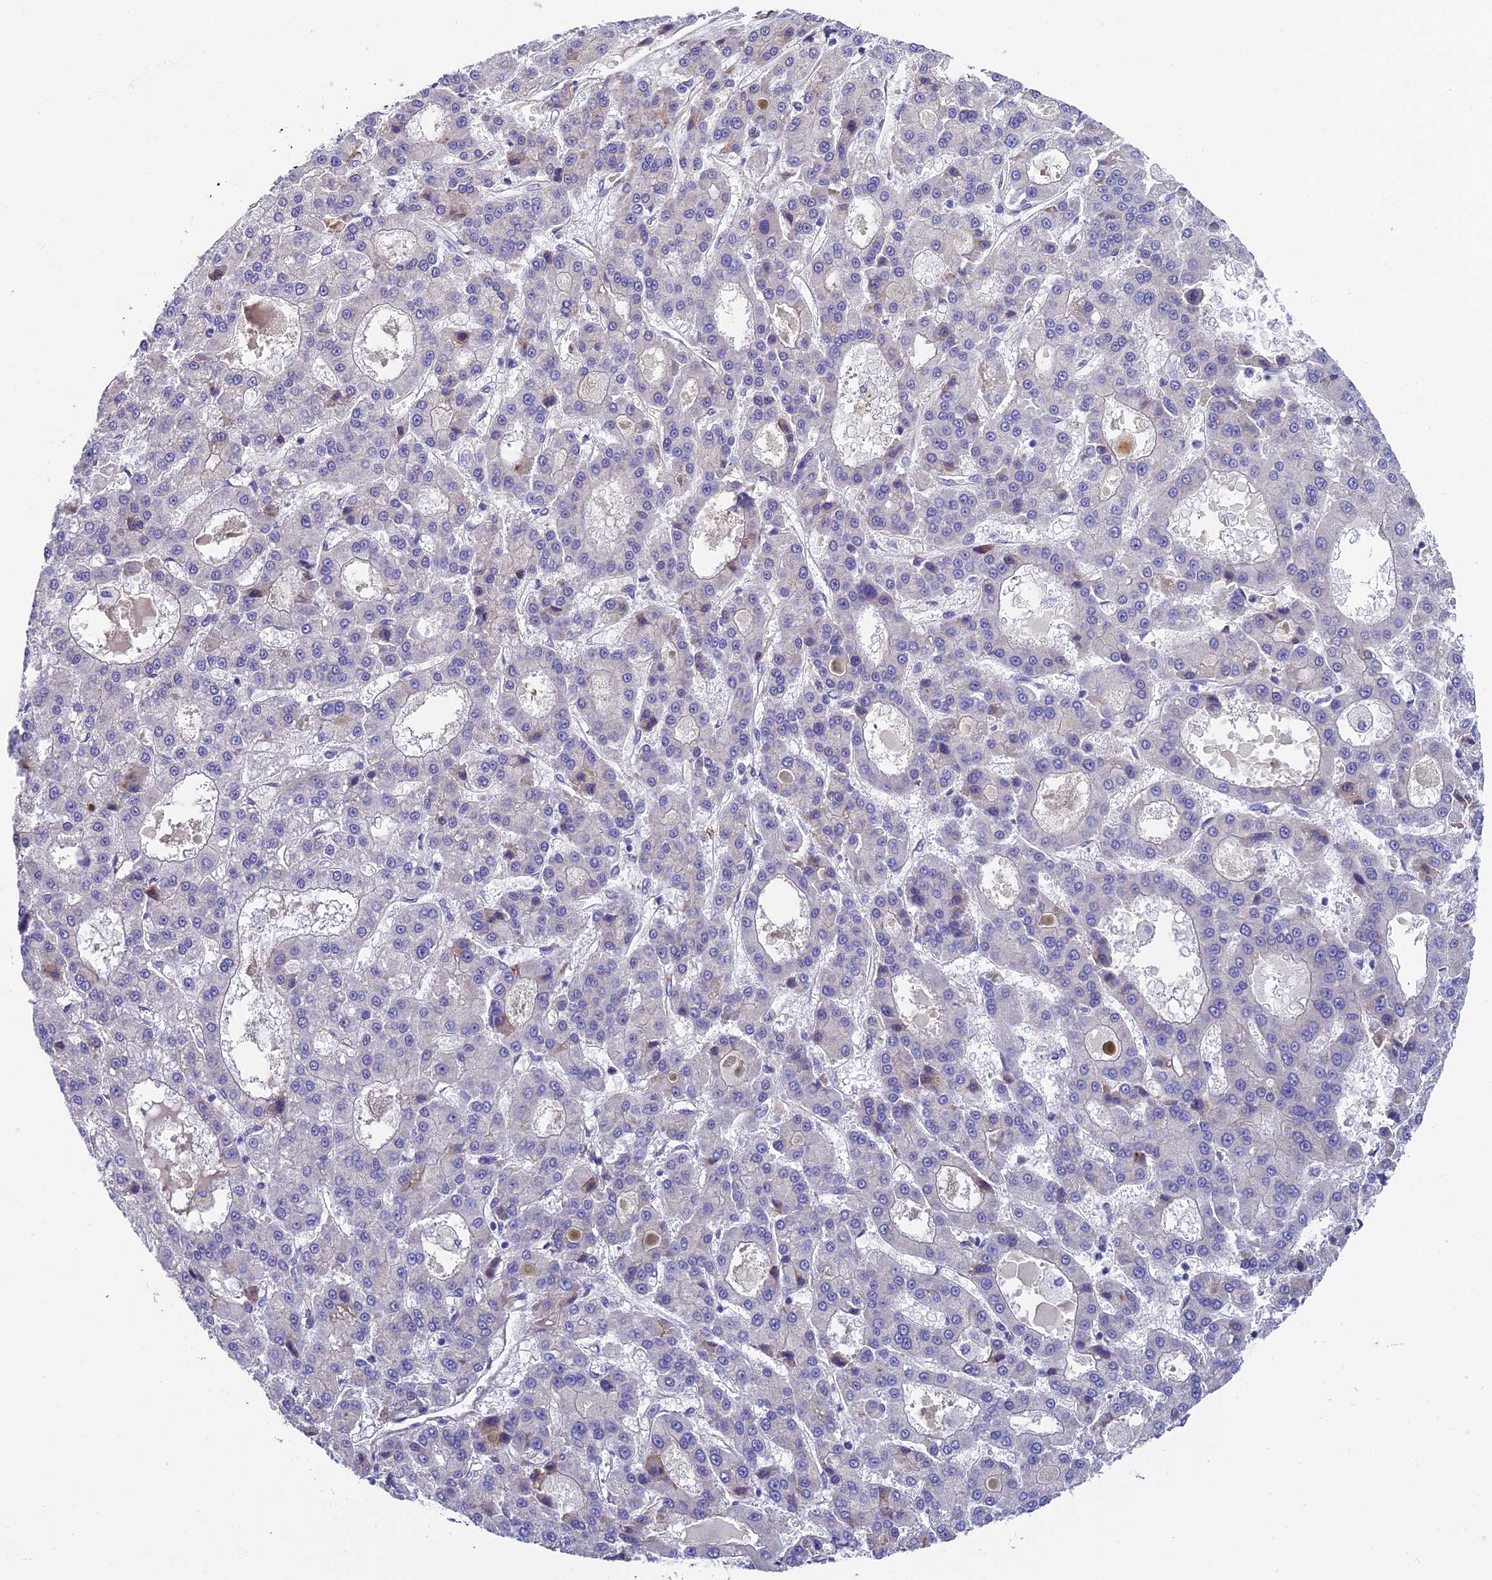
{"staining": {"intensity": "negative", "quantity": "none", "location": "none"}, "tissue": "liver cancer", "cell_type": "Tumor cells", "image_type": "cancer", "snomed": [{"axis": "morphology", "description": "Carcinoma, Hepatocellular, NOS"}, {"axis": "topography", "description": "Liver"}], "caption": "There is no significant staining in tumor cells of liver cancer.", "gene": "MACIR", "patient": {"sex": "male", "age": 70}}